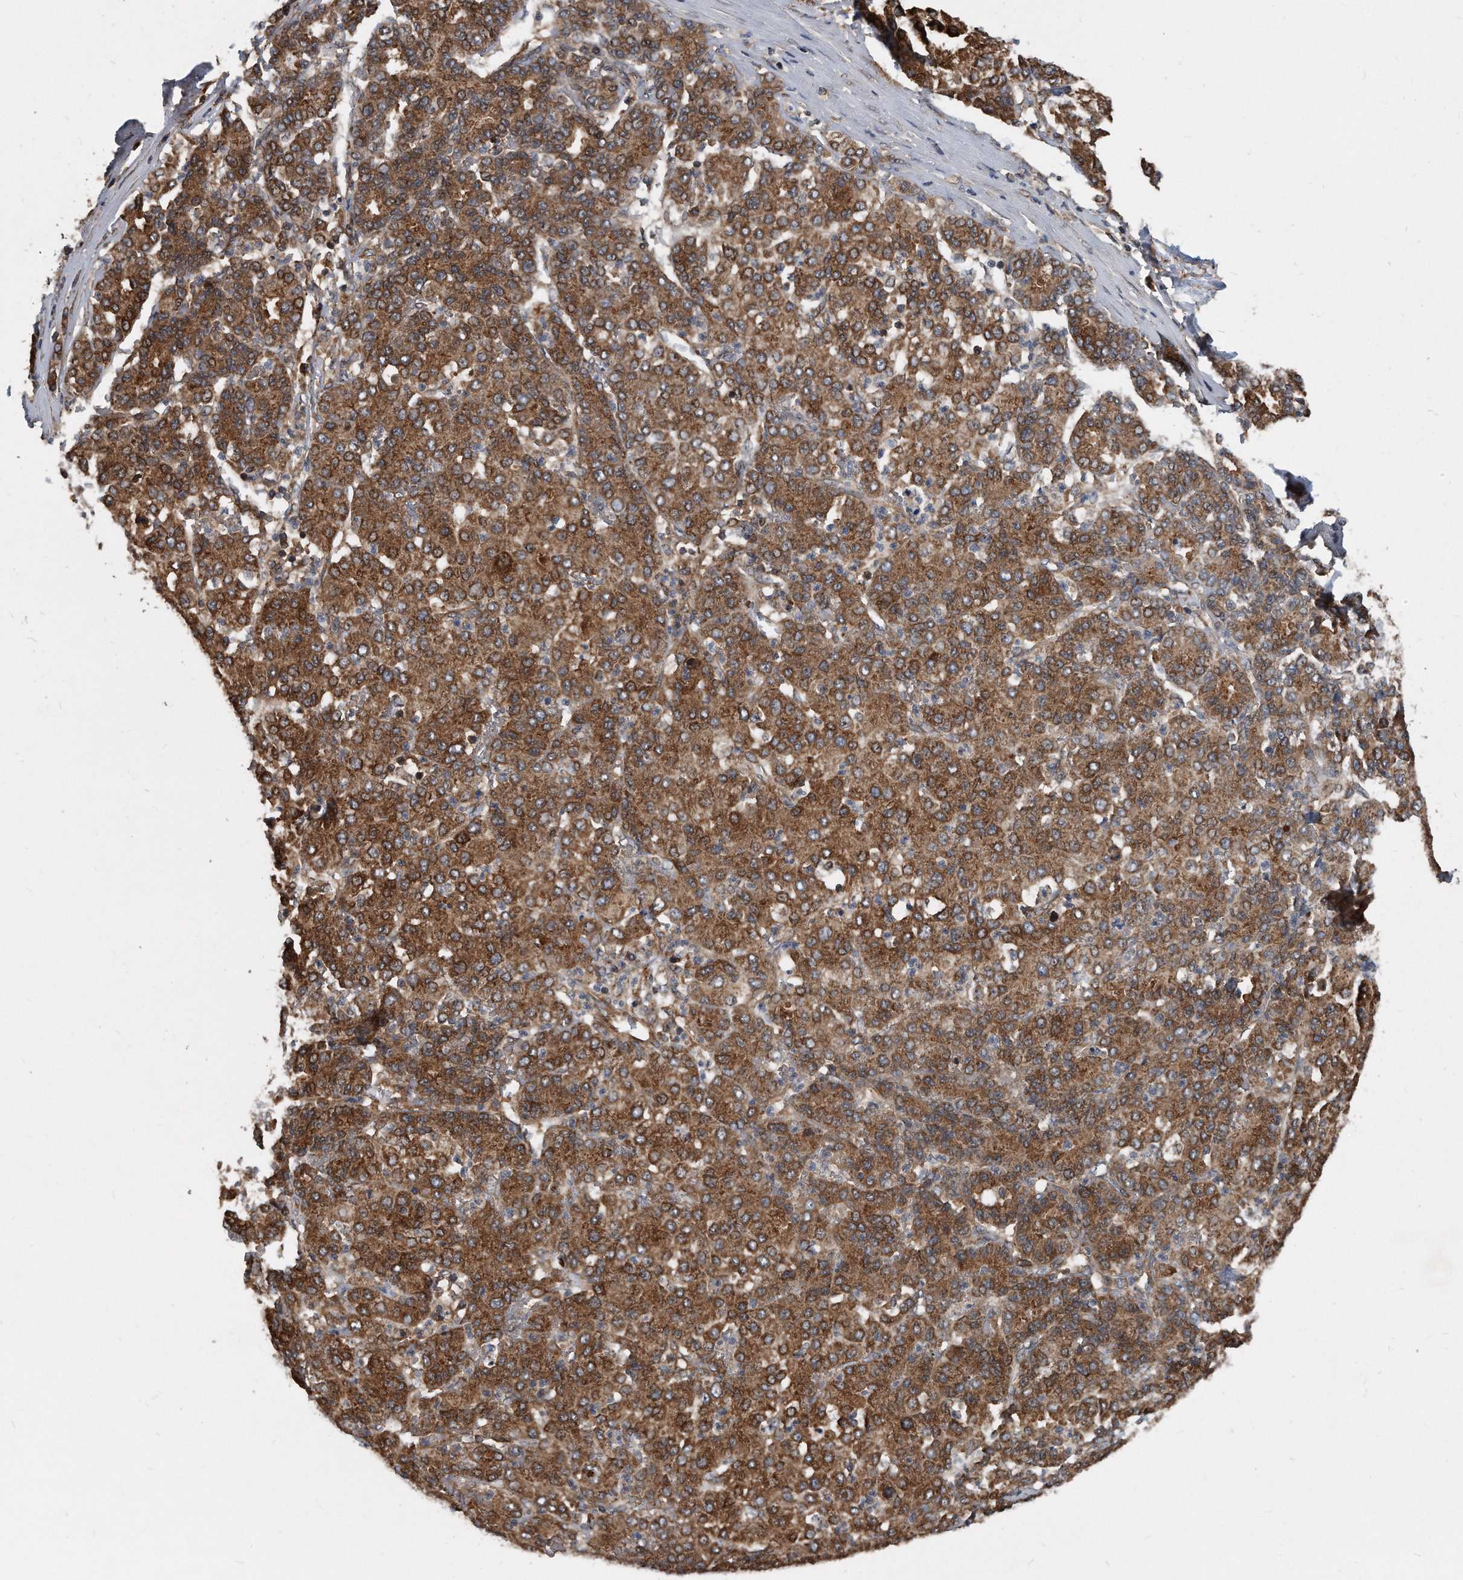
{"staining": {"intensity": "moderate", "quantity": ">75%", "location": "cytoplasmic/membranous"}, "tissue": "liver cancer", "cell_type": "Tumor cells", "image_type": "cancer", "snomed": [{"axis": "morphology", "description": "Carcinoma, Hepatocellular, NOS"}, {"axis": "topography", "description": "Liver"}], "caption": "Brown immunohistochemical staining in liver cancer exhibits moderate cytoplasmic/membranous positivity in approximately >75% of tumor cells.", "gene": "FAM136A", "patient": {"sex": "male", "age": 65}}